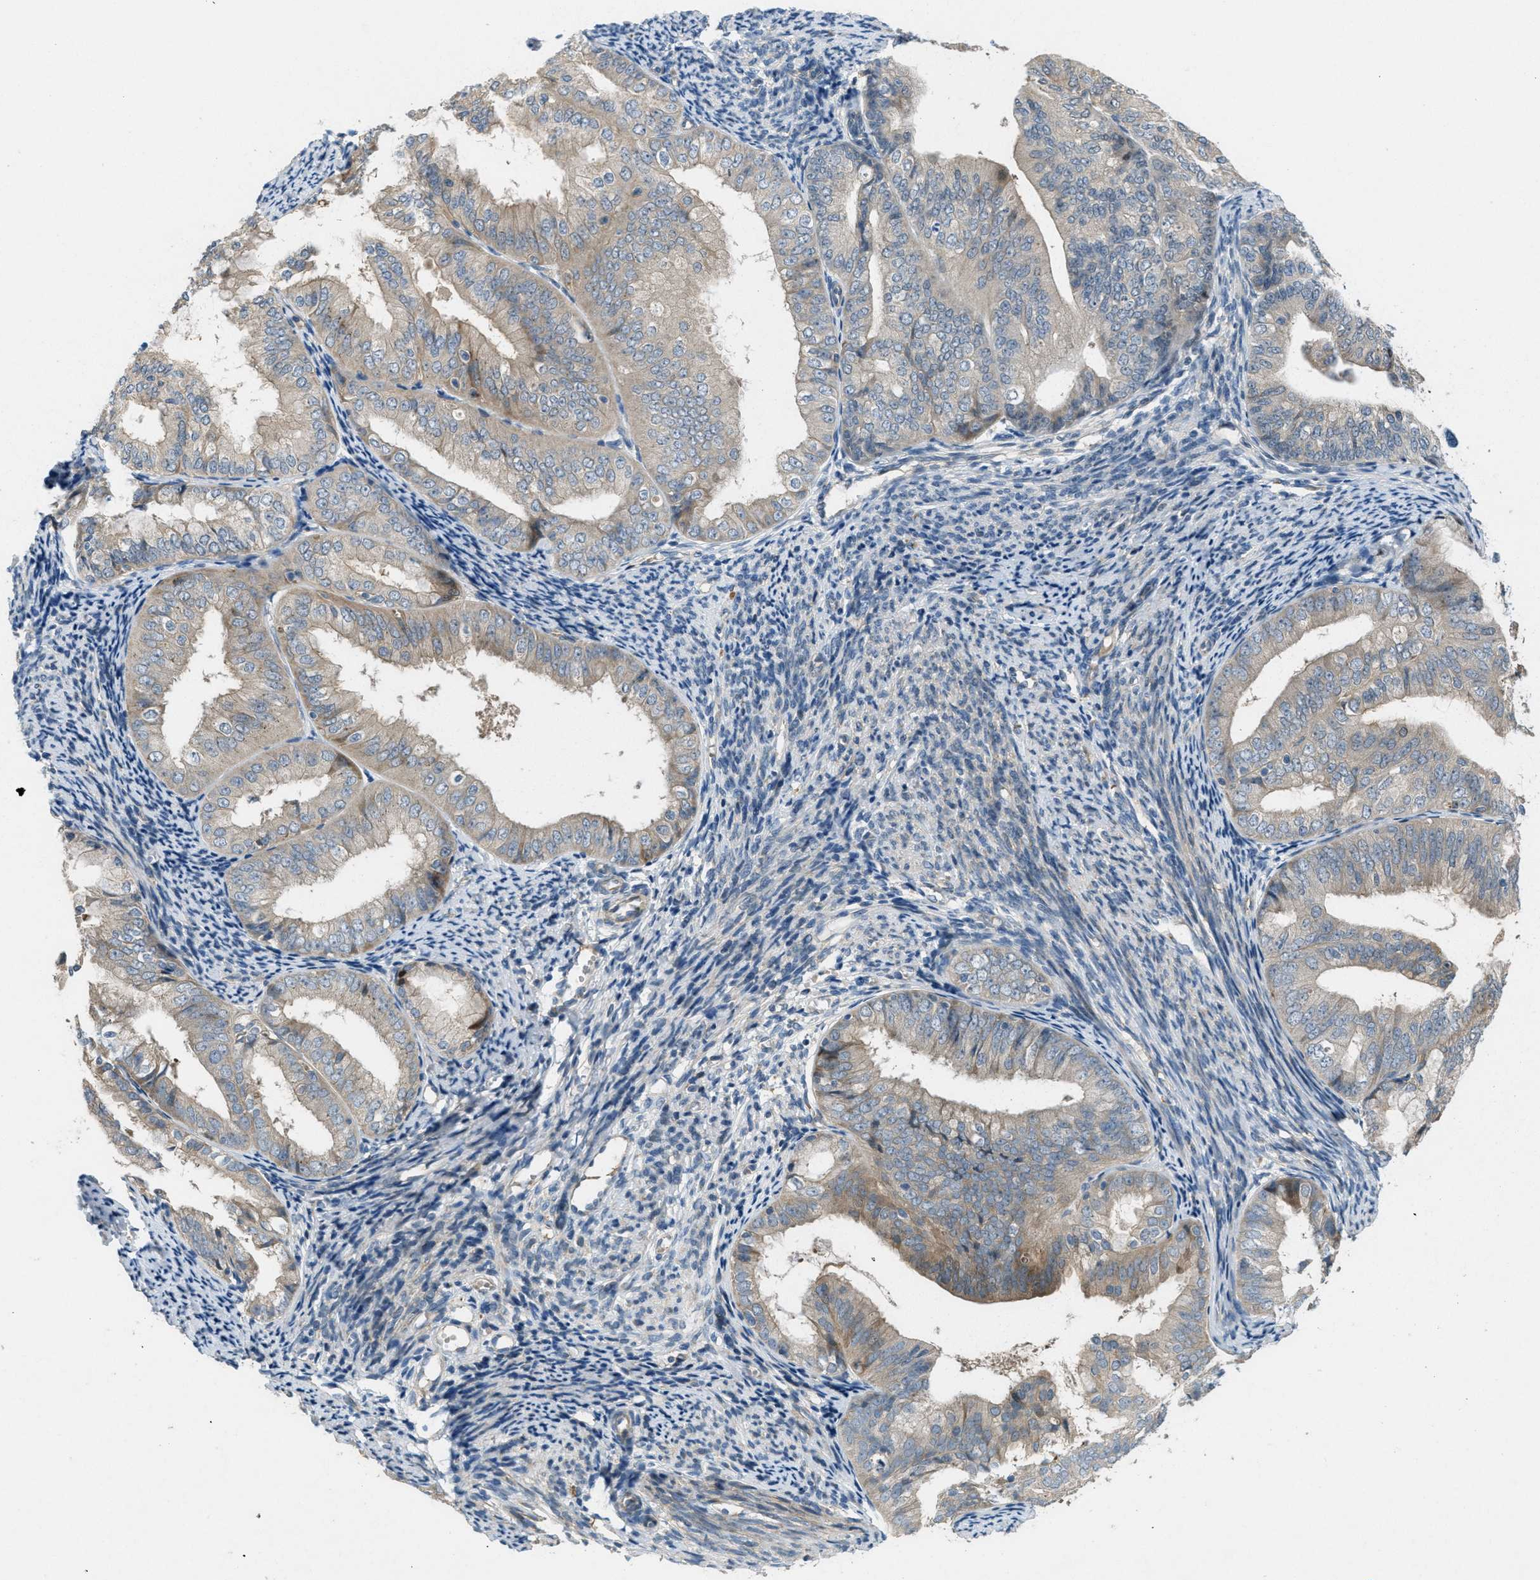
{"staining": {"intensity": "moderate", "quantity": "<25%", "location": "cytoplasmic/membranous"}, "tissue": "endometrial cancer", "cell_type": "Tumor cells", "image_type": "cancer", "snomed": [{"axis": "morphology", "description": "Adenocarcinoma, NOS"}, {"axis": "topography", "description": "Endometrium"}], "caption": "Immunohistochemical staining of human endometrial adenocarcinoma displays low levels of moderate cytoplasmic/membranous staining in about <25% of tumor cells.", "gene": "ADCY6", "patient": {"sex": "female", "age": 63}}